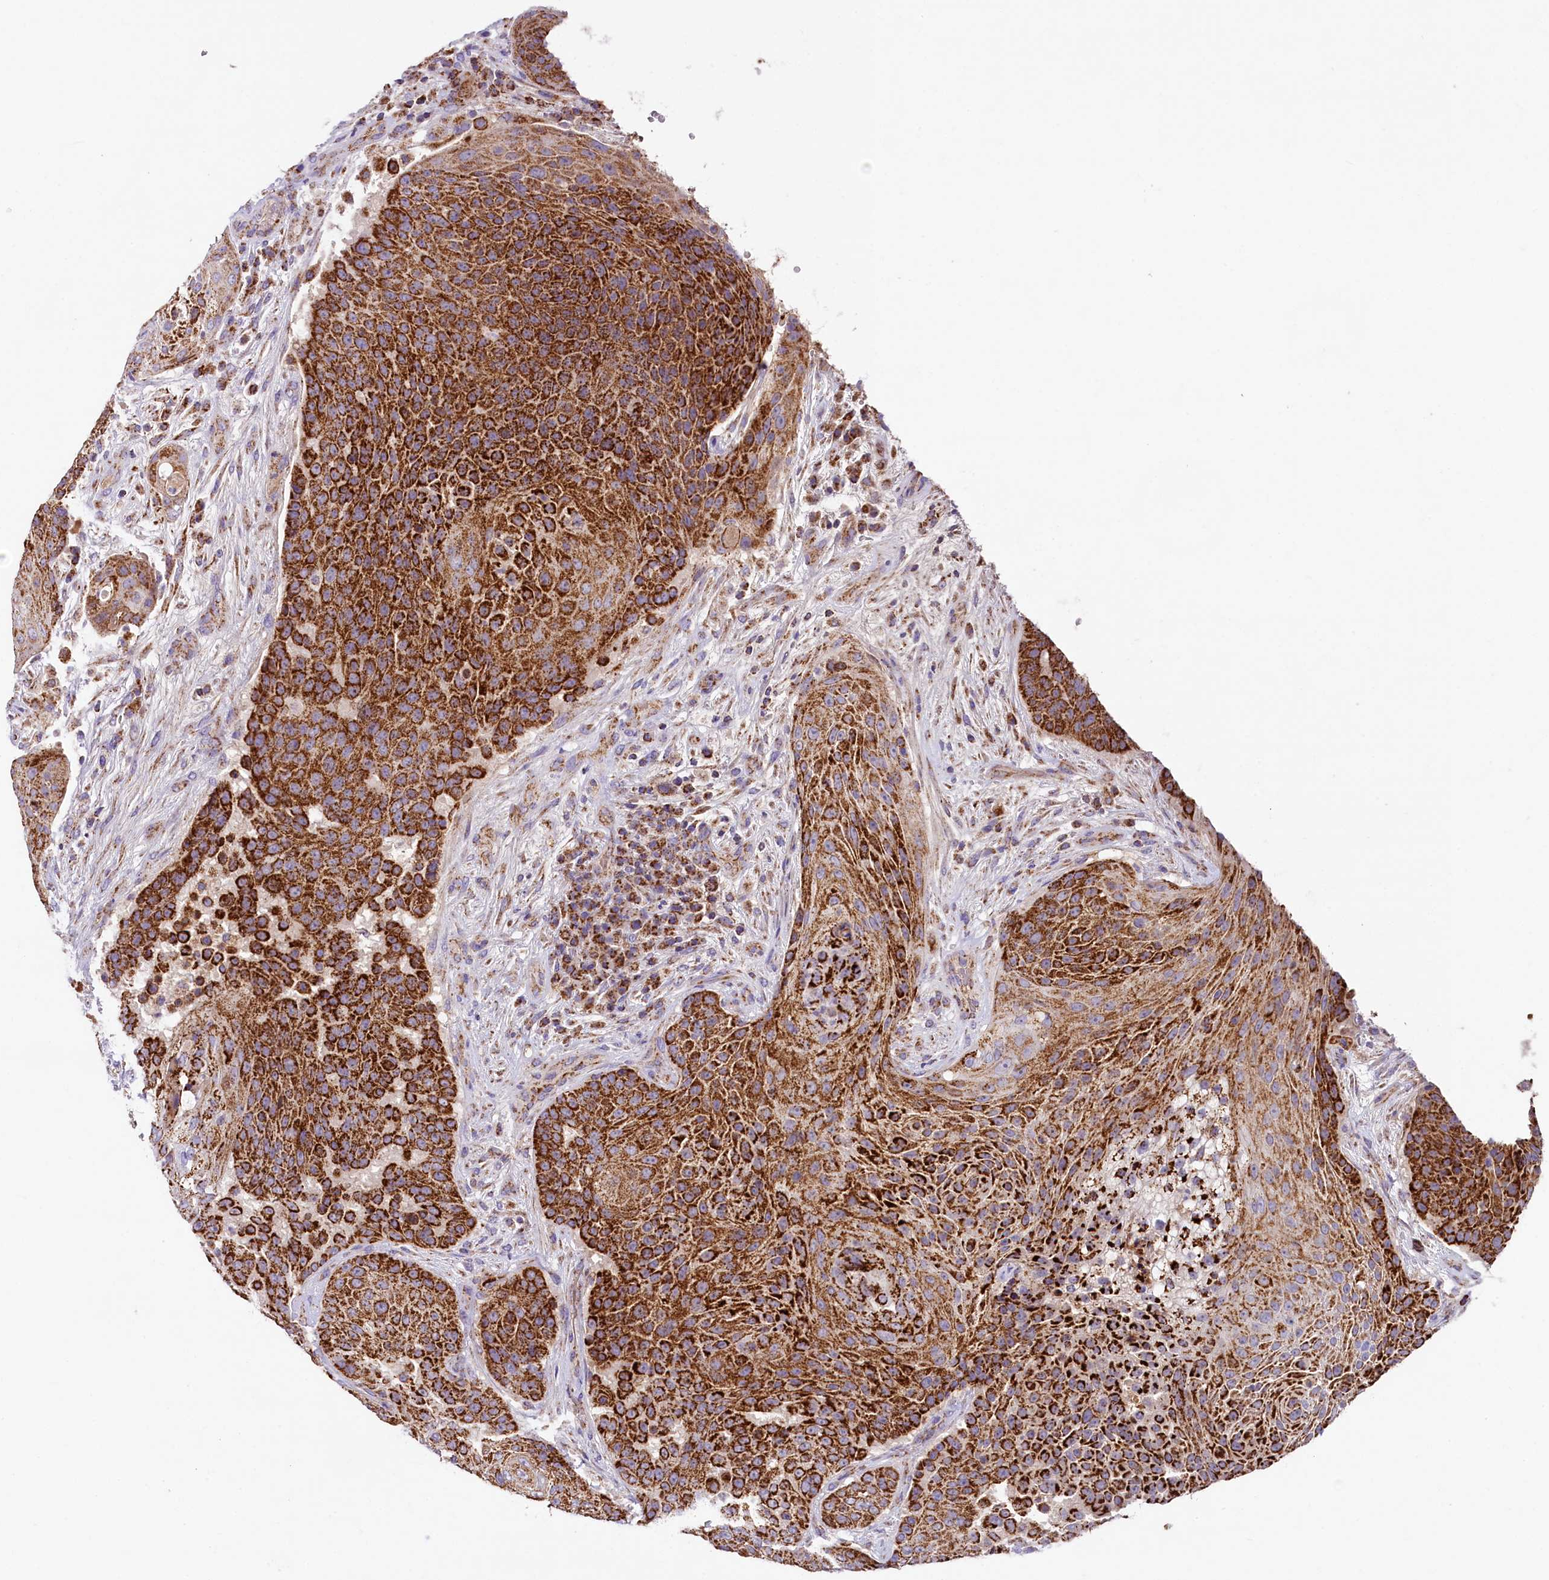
{"staining": {"intensity": "strong", "quantity": ">75%", "location": "cytoplasmic/membranous"}, "tissue": "urothelial cancer", "cell_type": "Tumor cells", "image_type": "cancer", "snomed": [{"axis": "morphology", "description": "Urothelial carcinoma, High grade"}, {"axis": "topography", "description": "Urinary bladder"}], "caption": "Immunohistochemistry (IHC) photomicrograph of human high-grade urothelial carcinoma stained for a protein (brown), which exhibits high levels of strong cytoplasmic/membranous expression in approximately >75% of tumor cells.", "gene": "PMPCB", "patient": {"sex": "female", "age": 63}}